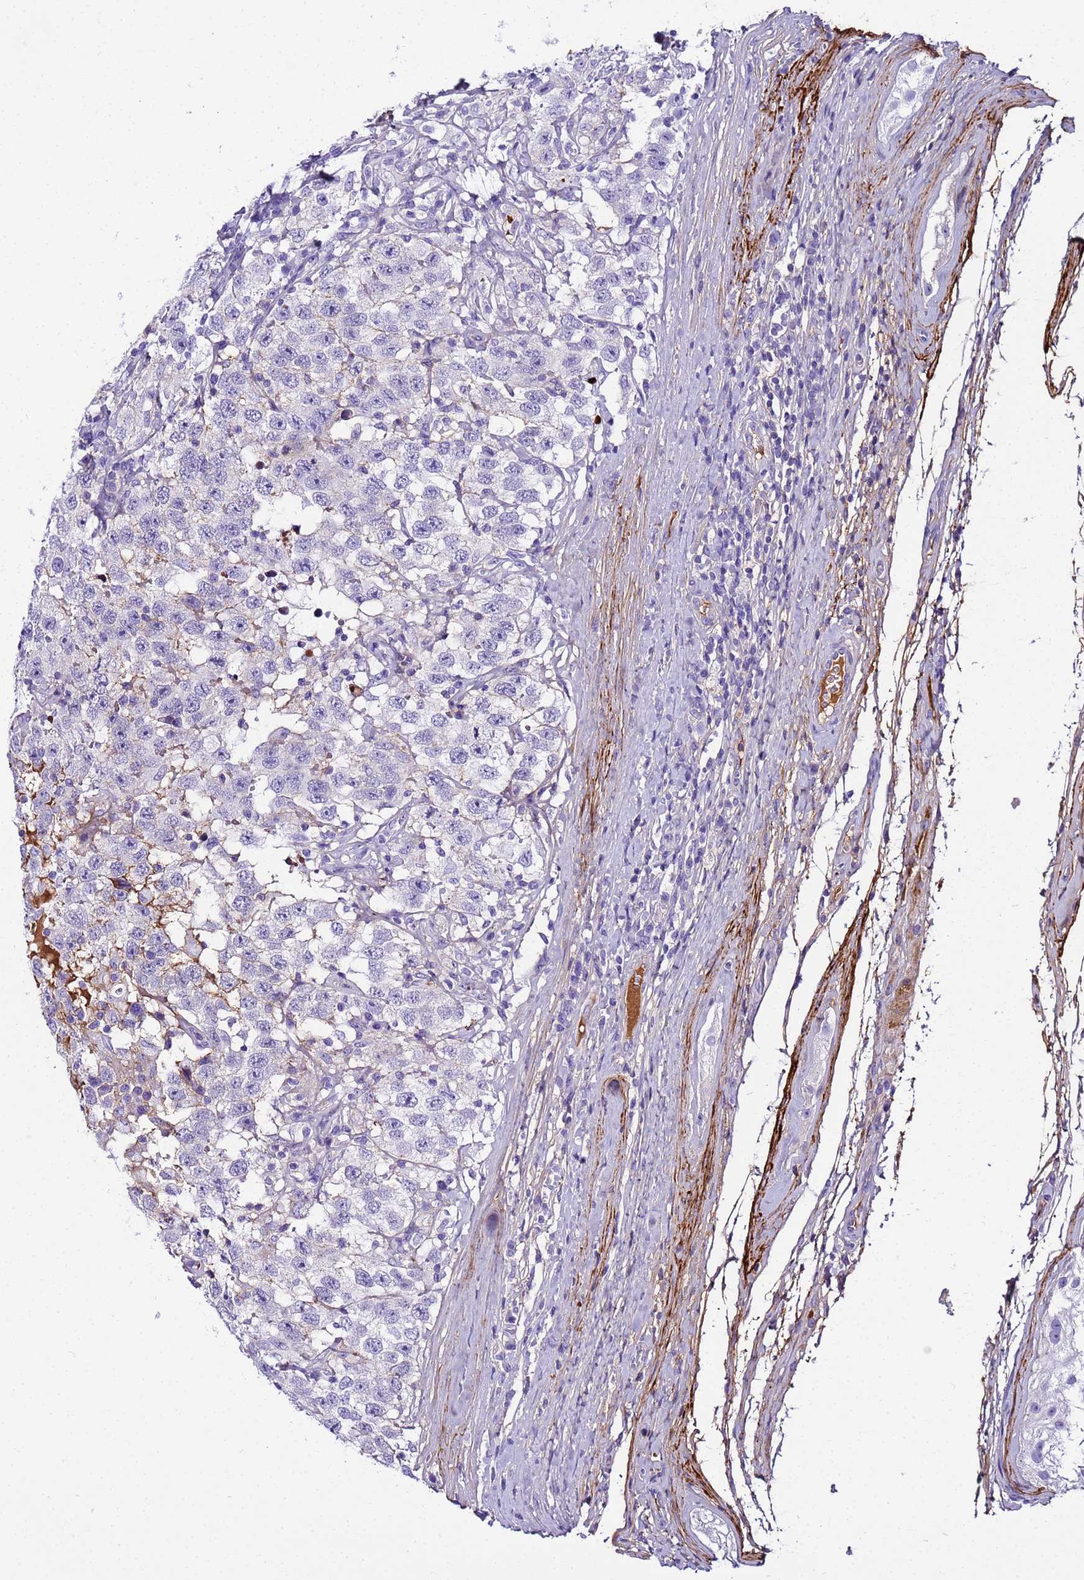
{"staining": {"intensity": "negative", "quantity": "none", "location": "none"}, "tissue": "testis cancer", "cell_type": "Tumor cells", "image_type": "cancer", "snomed": [{"axis": "morphology", "description": "Seminoma, NOS"}, {"axis": "topography", "description": "Testis"}], "caption": "This photomicrograph is of testis cancer stained with IHC to label a protein in brown with the nuclei are counter-stained blue. There is no expression in tumor cells.", "gene": "CFHR2", "patient": {"sex": "male", "age": 41}}